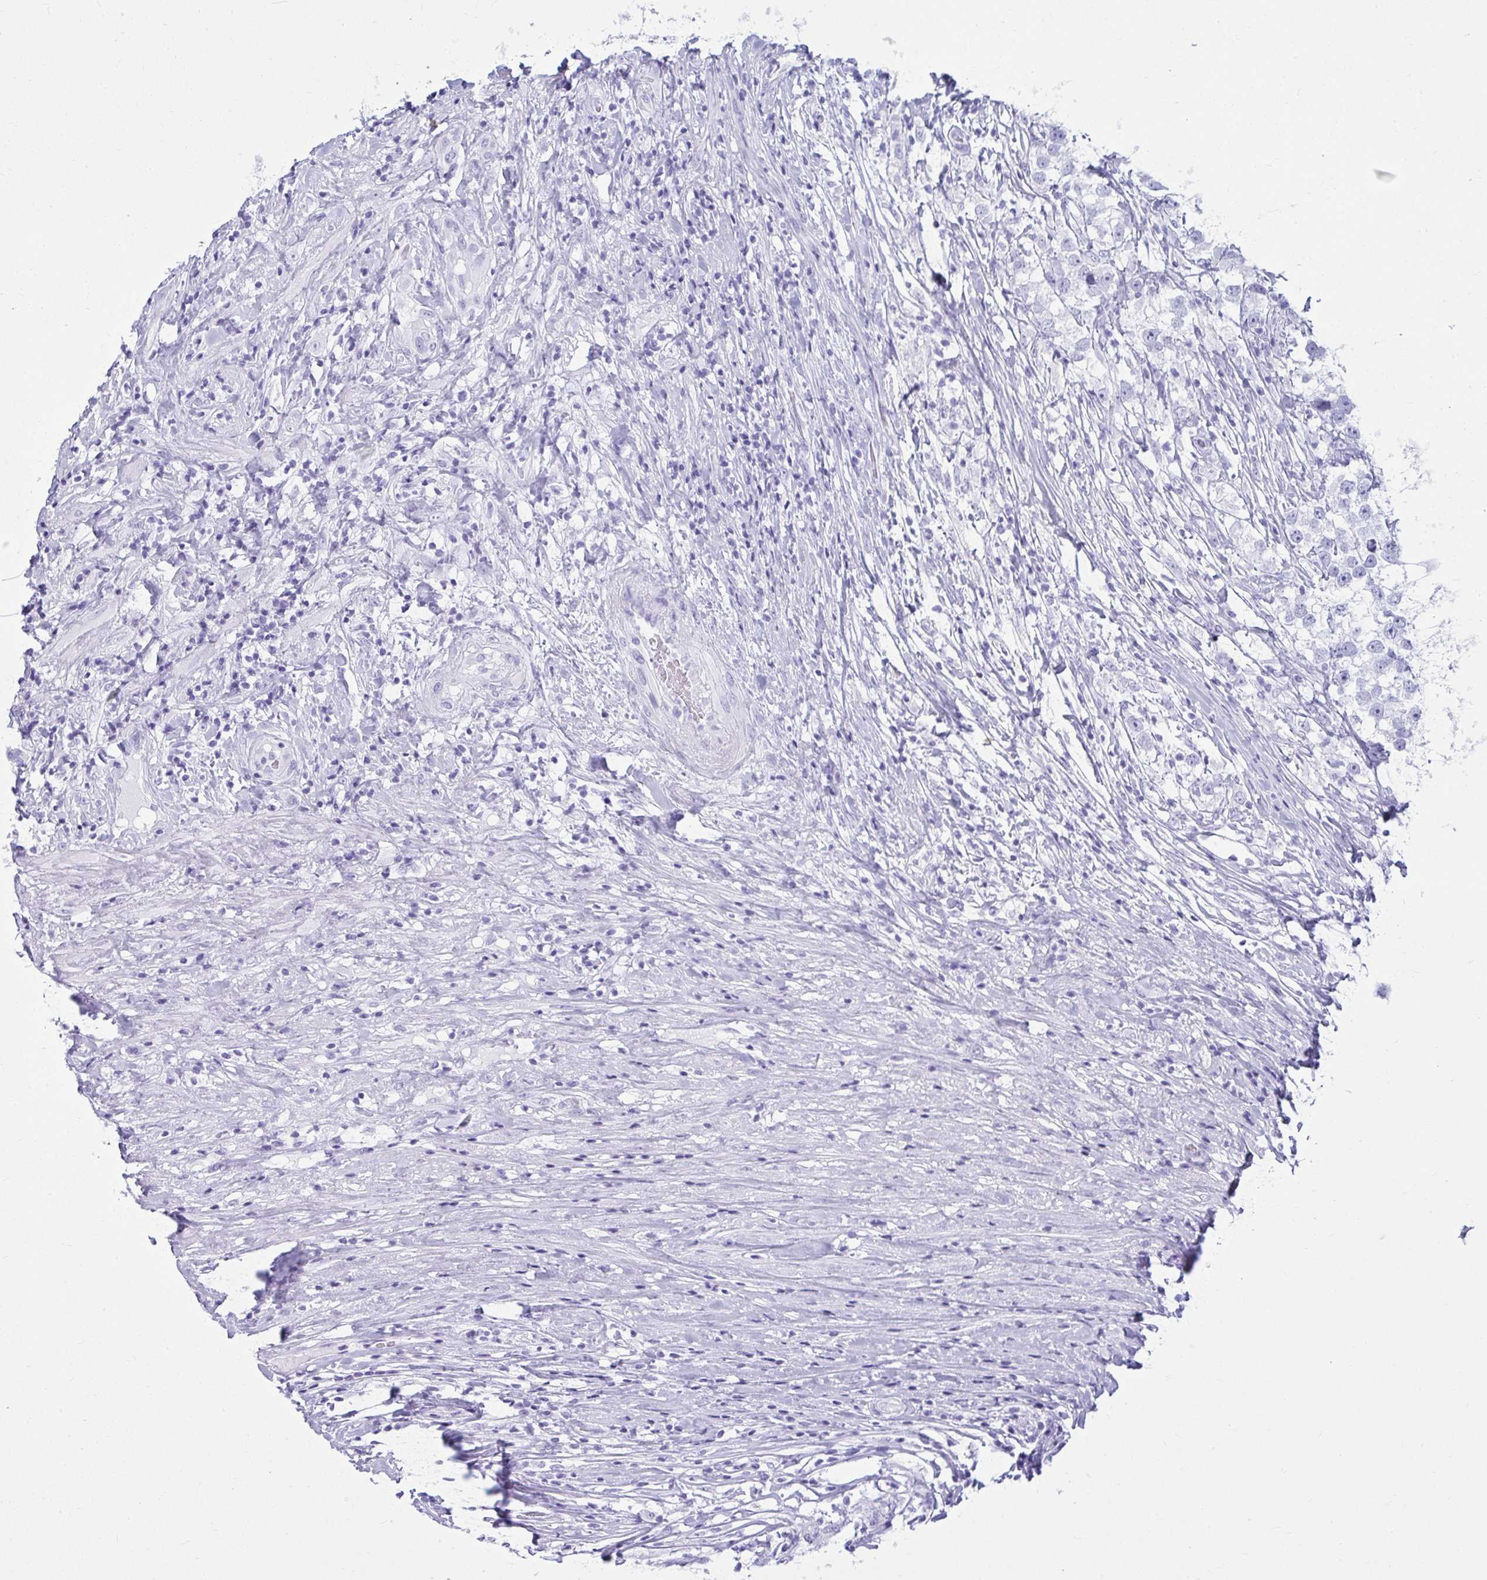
{"staining": {"intensity": "negative", "quantity": "none", "location": "none"}, "tissue": "testis cancer", "cell_type": "Tumor cells", "image_type": "cancer", "snomed": [{"axis": "morphology", "description": "Seminoma, NOS"}, {"axis": "topography", "description": "Testis"}], "caption": "Photomicrograph shows no significant protein staining in tumor cells of seminoma (testis).", "gene": "CLGN", "patient": {"sex": "male", "age": 46}}